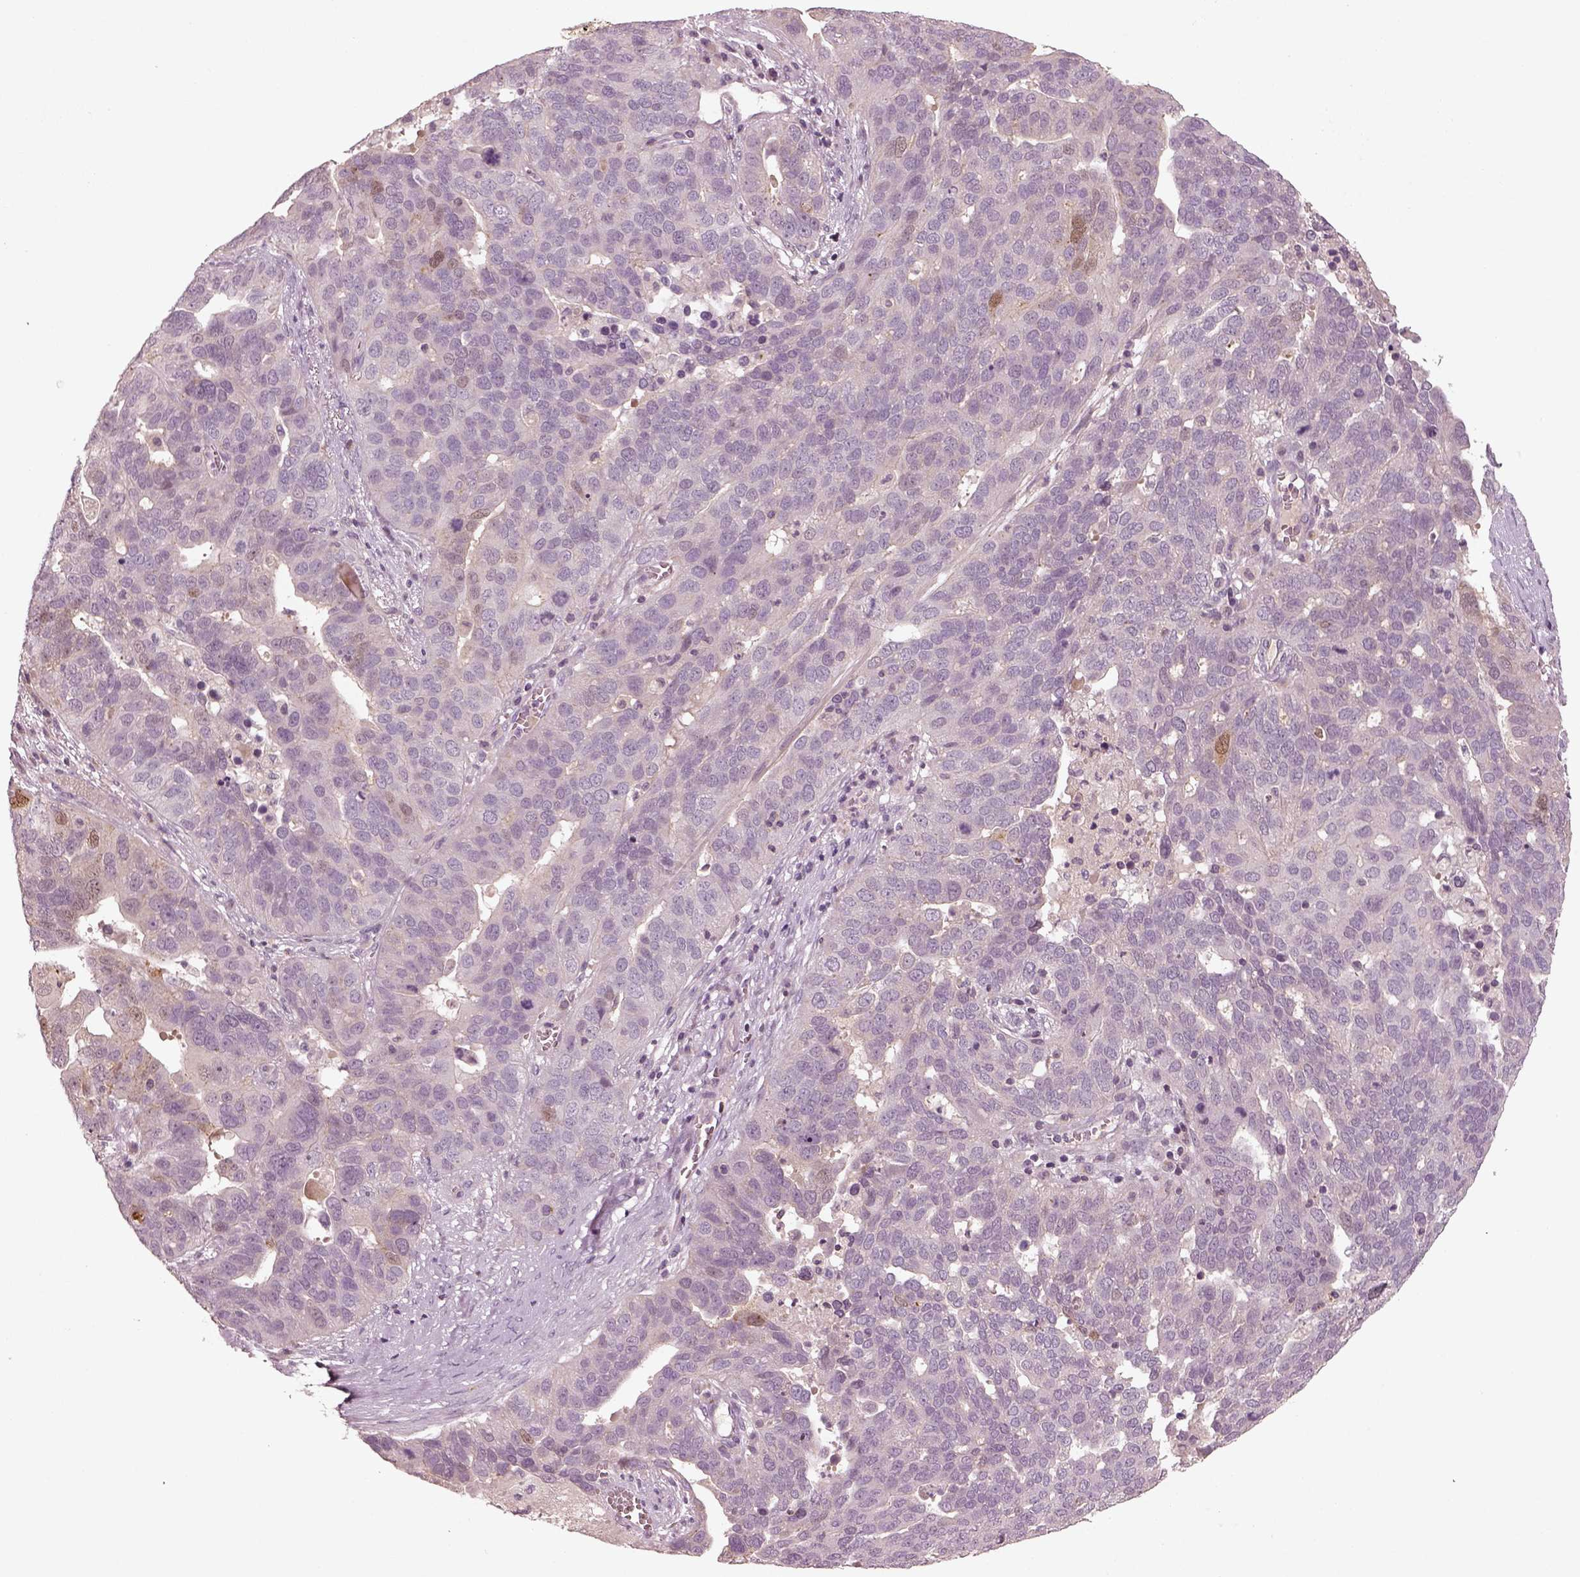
{"staining": {"intensity": "negative", "quantity": "none", "location": "none"}, "tissue": "ovarian cancer", "cell_type": "Tumor cells", "image_type": "cancer", "snomed": [{"axis": "morphology", "description": "Carcinoma, endometroid"}, {"axis": "topography", "description": "Soft tissue"}, {"axis": "topography", "description": "Ovary"}], "caption": "Ovarian endometroid carcinoma was stained to show a protein in brown. There is no significant expression in tumor cells. (DAB (3,3'-diaminobenzidine) immunohistochemistry, high magnification).", "gene": "SDCBP2", "patient": {"sex": "female", "age": 52}}